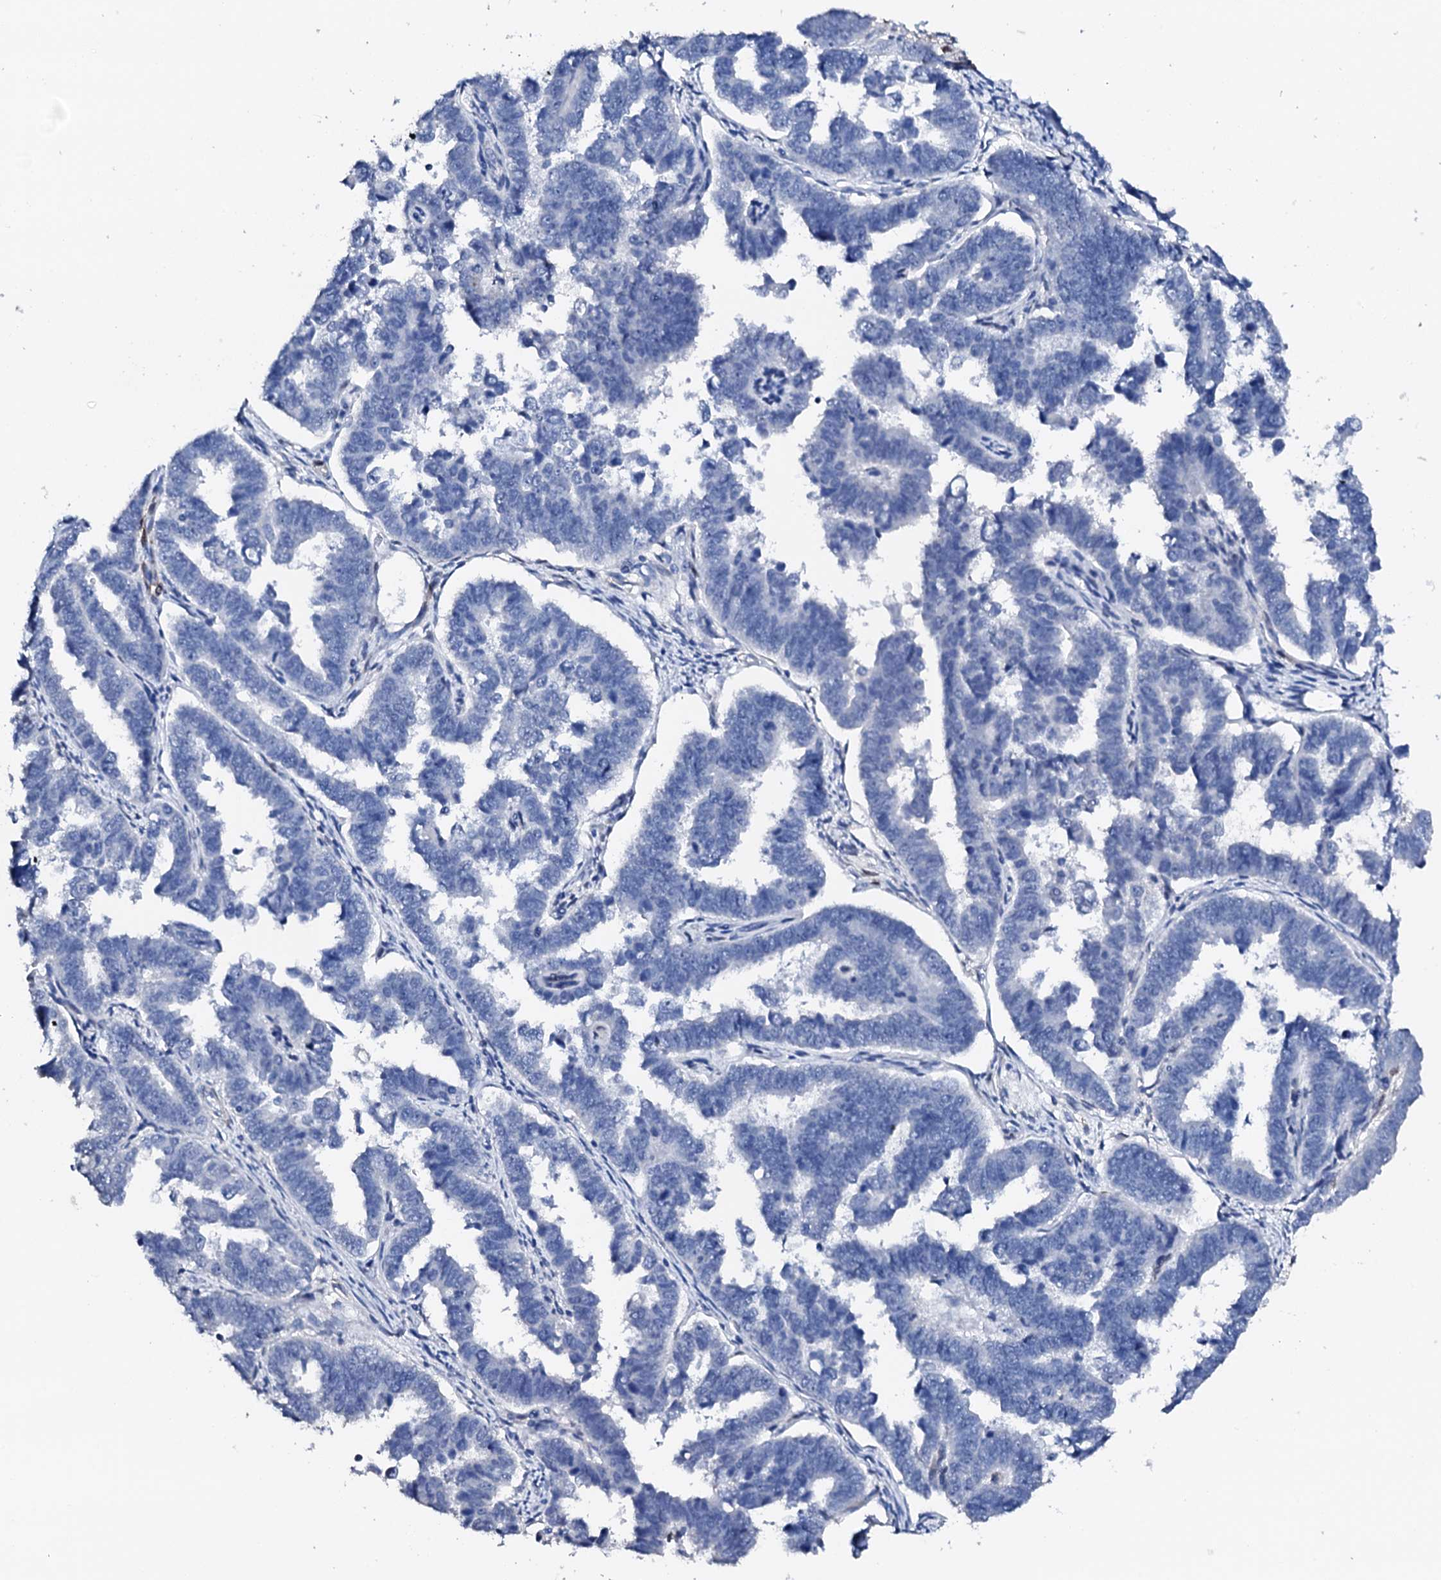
{"staining": {"intensity": "negative", "quantity": "none", "location": "none"}, "tissue": "endometrial cancer", "cell_type": "Tumor cells", "image_type": "cancer", "snomed": [{"axis": "morphology", "description": "Adenocarcinoma, NOS"}, {"axis": "topography", "description": "Endometrium"}], "caption": "This is a histopathology image of immunohistochemistry (IHC) staining of endometrial cancer (adenocarcinoma), which shows no expression in tumor cells.", "gene": "NRIP2", "patient": {"sex": "female", "age": 75}}